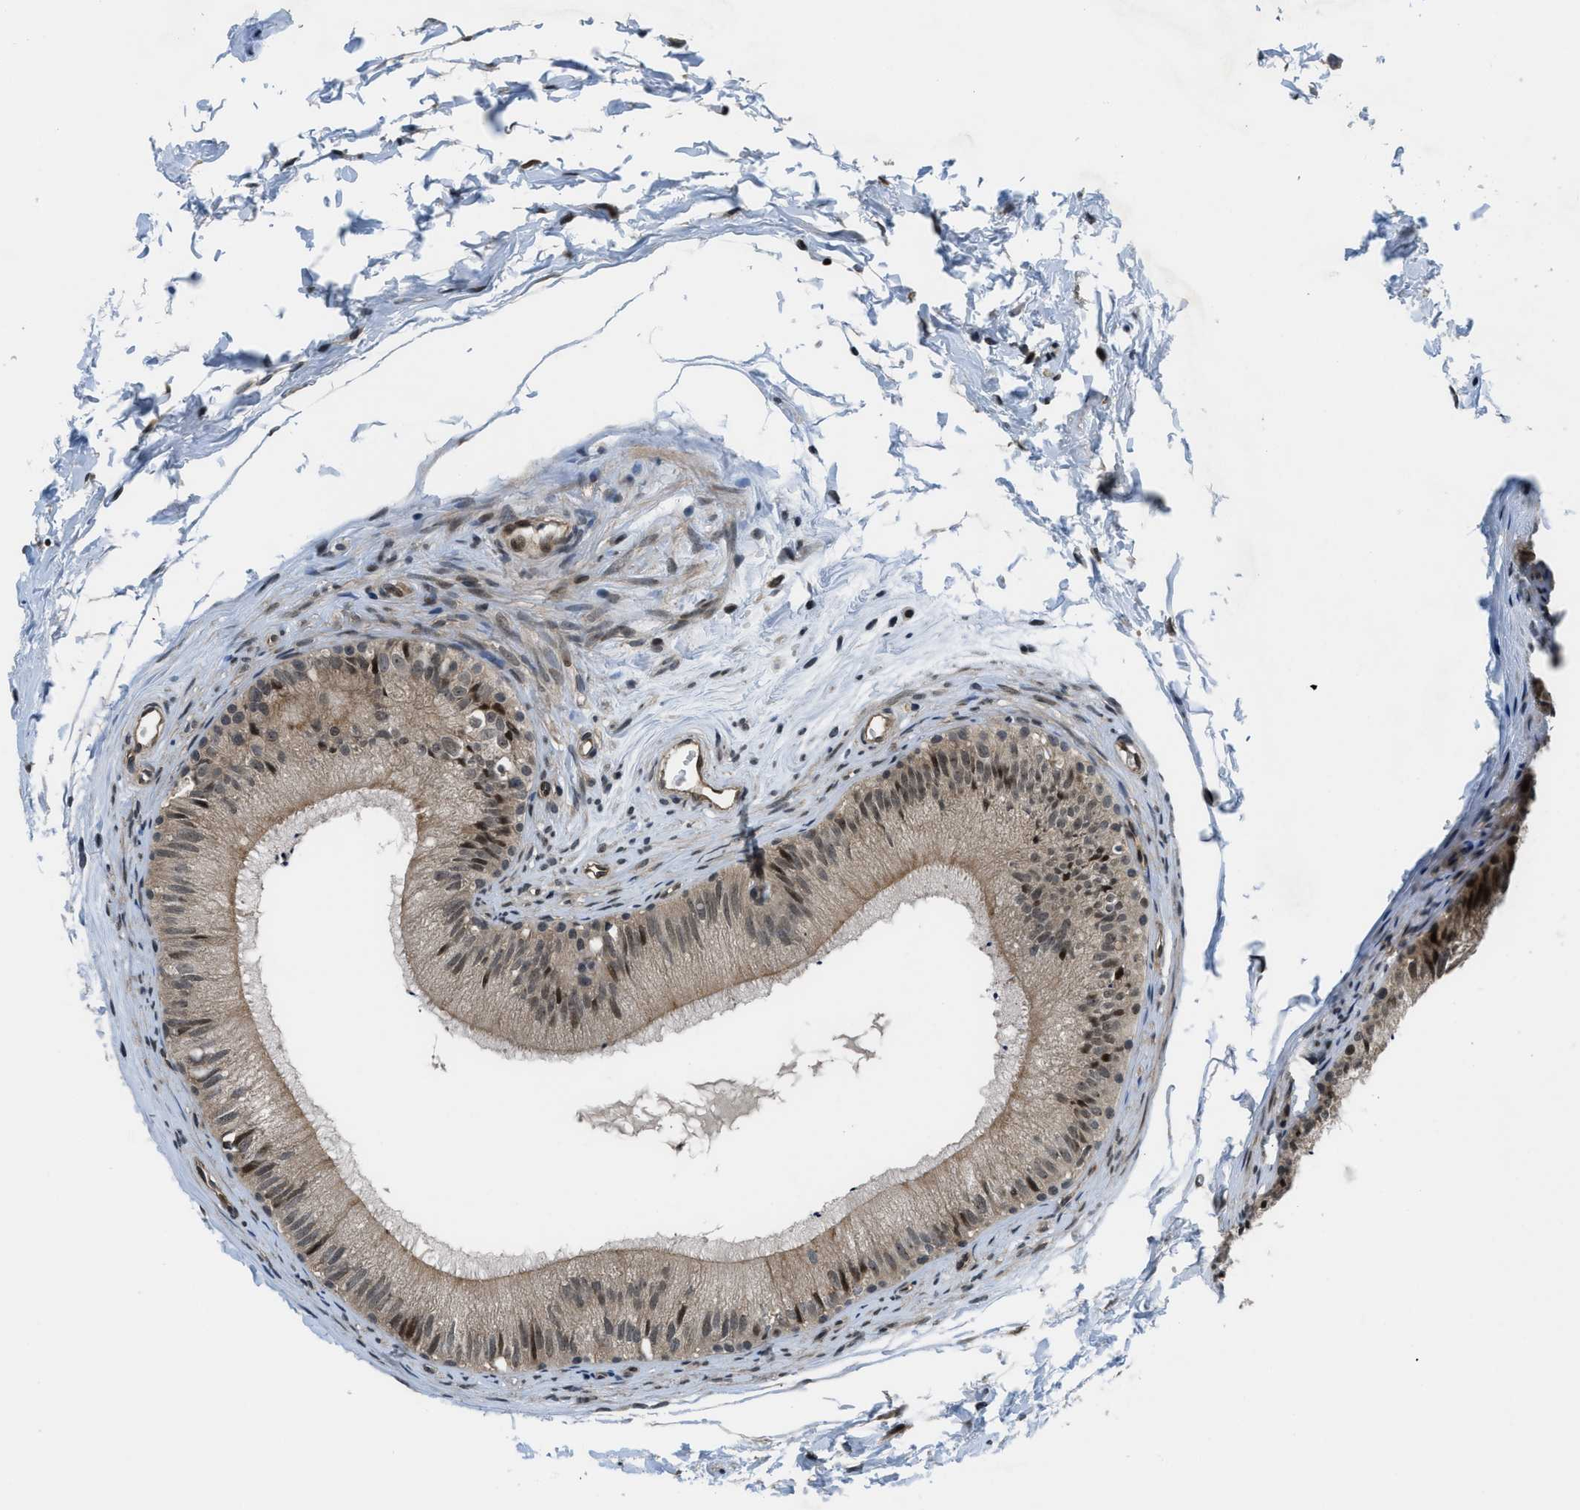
{"staining": {"intensity": "moderate", "quantity": ">75%", "location": "cytoplasmic/membranous,nuclear"}, "tissue": "epididymis", "cell_type": "Glandular cells", "image_type": "normal", "snomed": [{"axis": "morphology", "description": "Normal tissue, NOS"}, {"axis": "topography", "description": "Epididymis"}], "caption": "Immunohistochemical staining of normal human epididymis demonstrates moderate cytoplasmic/membranous,nuclear protein positivity in about >75% of glandular cells. The protein is stained brown, and the nuclei are stained in blue (DAB (3,3'-diaminobenzidine) IHC with brightfield microscopy, high magnification).", "gene": "SETD5", "patient": {"sex": "male", "age": 56}}